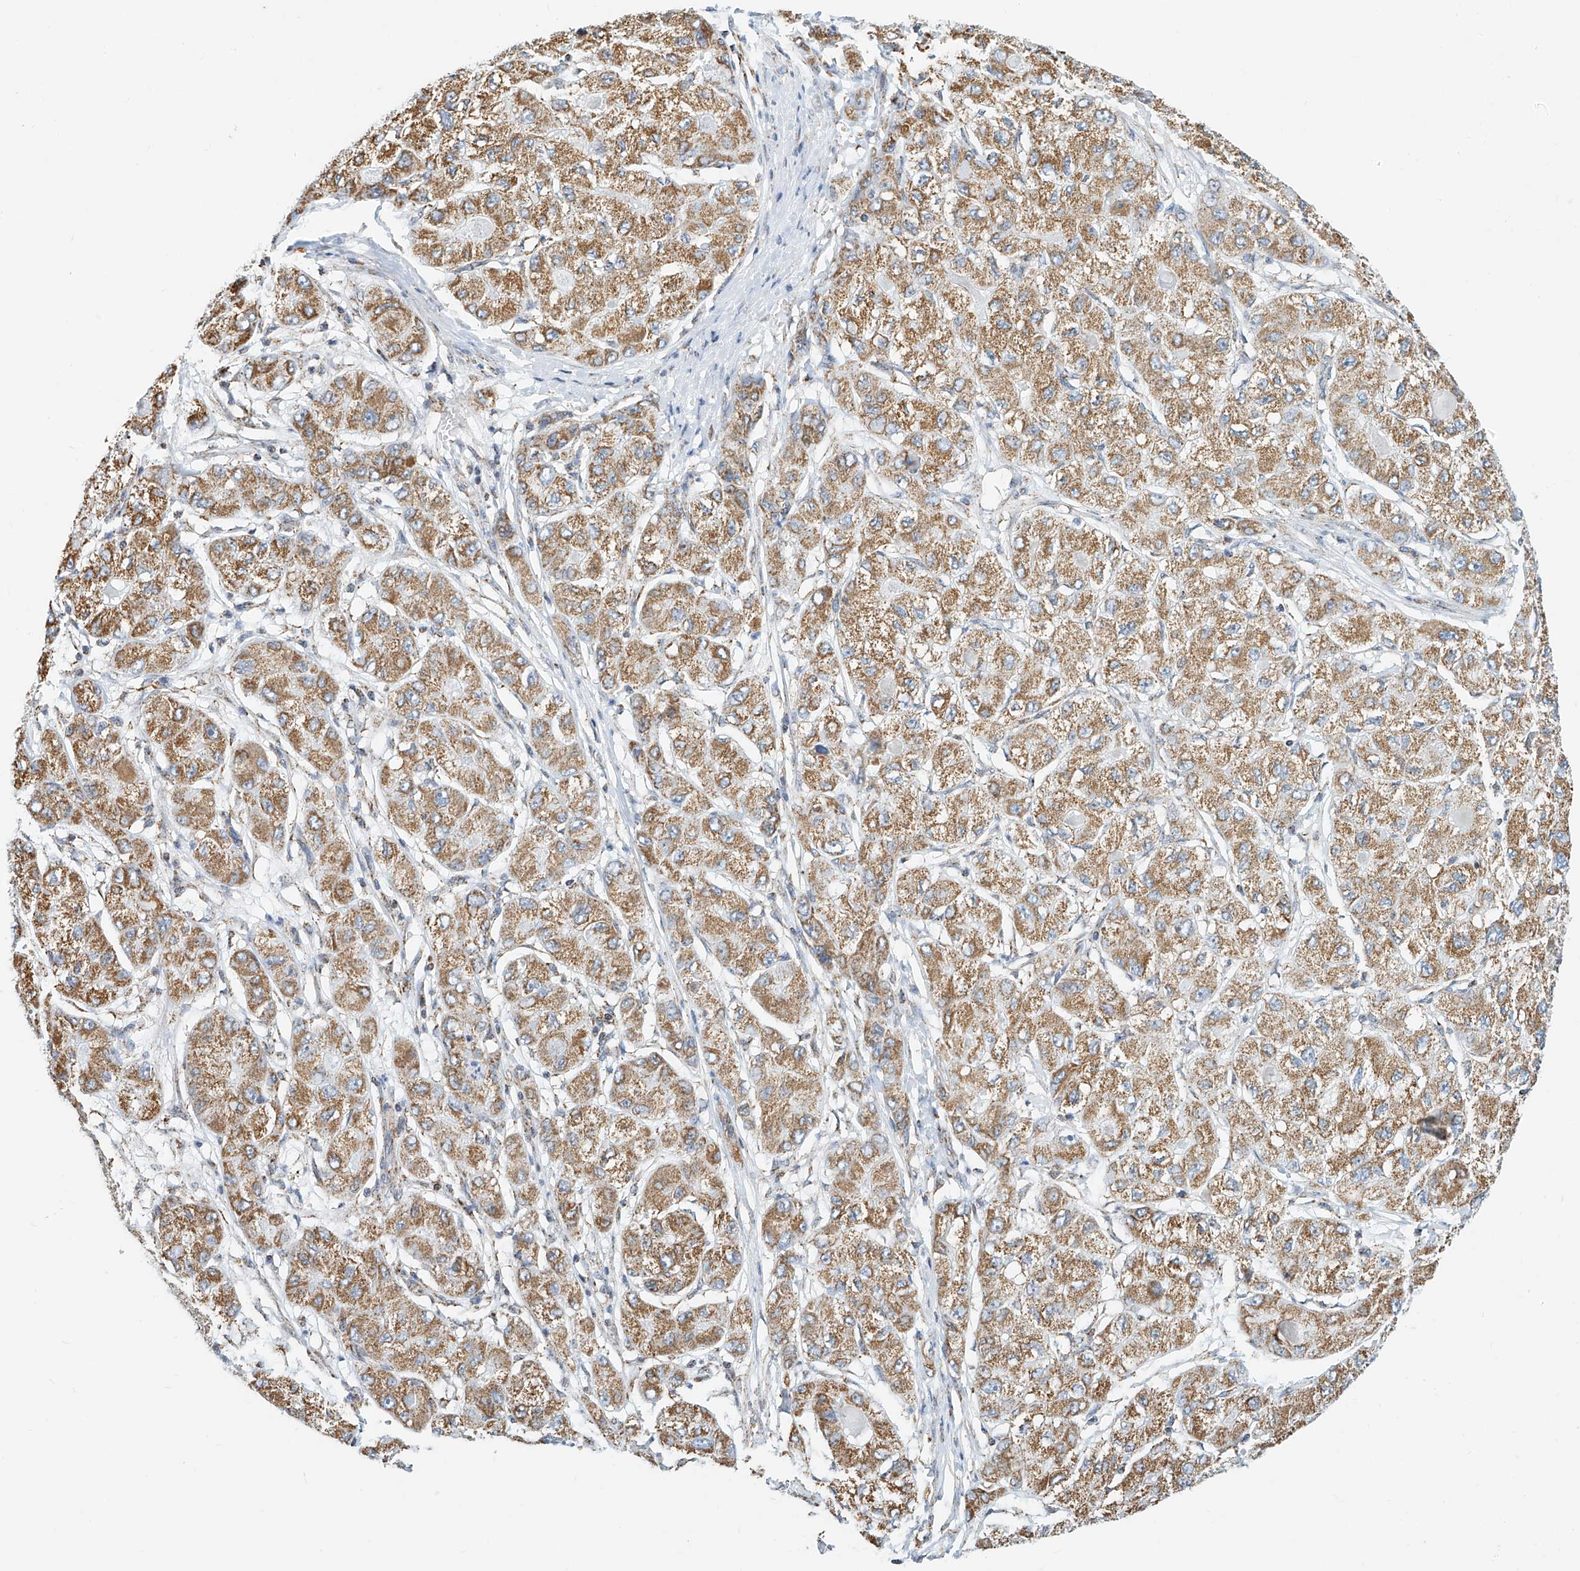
{"staining": {"intensity": "moderate", "quantity": ">75%", "location": "cytoplasmic/membranous"}, "tissue": "liver cancer", "cell_type": "Tumor cells", "image_type": "cancer", "snomed": [{"axis": "morphology", "description": "Carcinoma, Hepatocellular, NOS"}, {"axis": "topography", "description": "Liver"}], "caption": "IHC photomicrograph of liver cancer stained for a protein (brown), which displays medium levels of moderate cytoplasmic/membranous staining in approximately >75% of tumor cells.", "gene": "NALCN", "patient": {"sex": "male", "age": 80}}